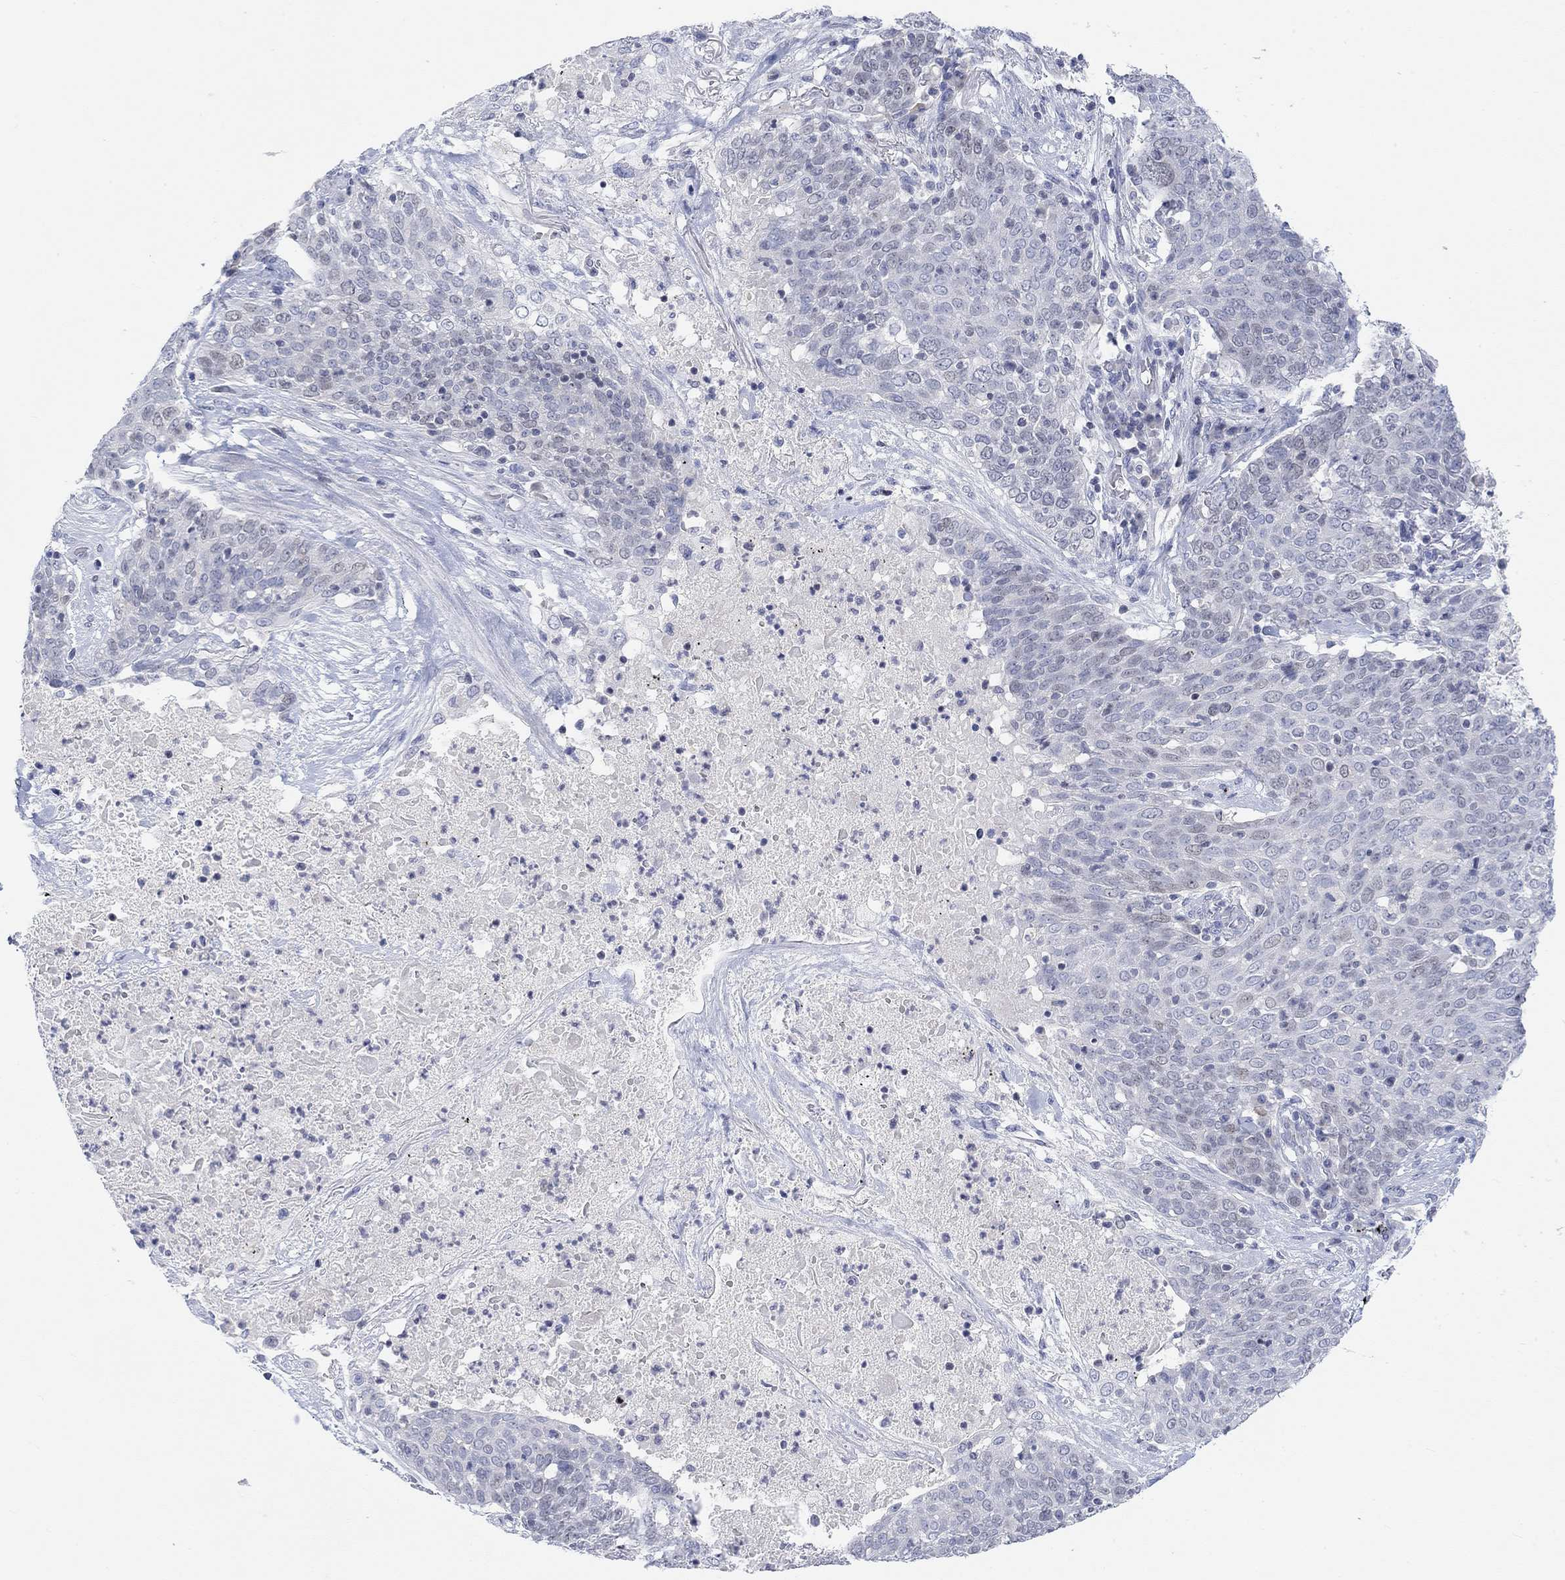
{"staining": {"intensity": "negative", "quantity": "none", "location": "none"}, "tissue": "lung cancer", "cell_type": "Tumor cells", "image_type": "cancer", "snomed": [{"axis": "morphology", "description": "Squamous cell carcinoma, NOS"}, {"axis": "topography", "description": "Lung"}], "caption": "Tumor cells are negative for brown protein staining in lung cancer (squamous cell carcinoma).", "gene": "ATP6V1E2", "patient": {"sex": "male", "age": 82}}